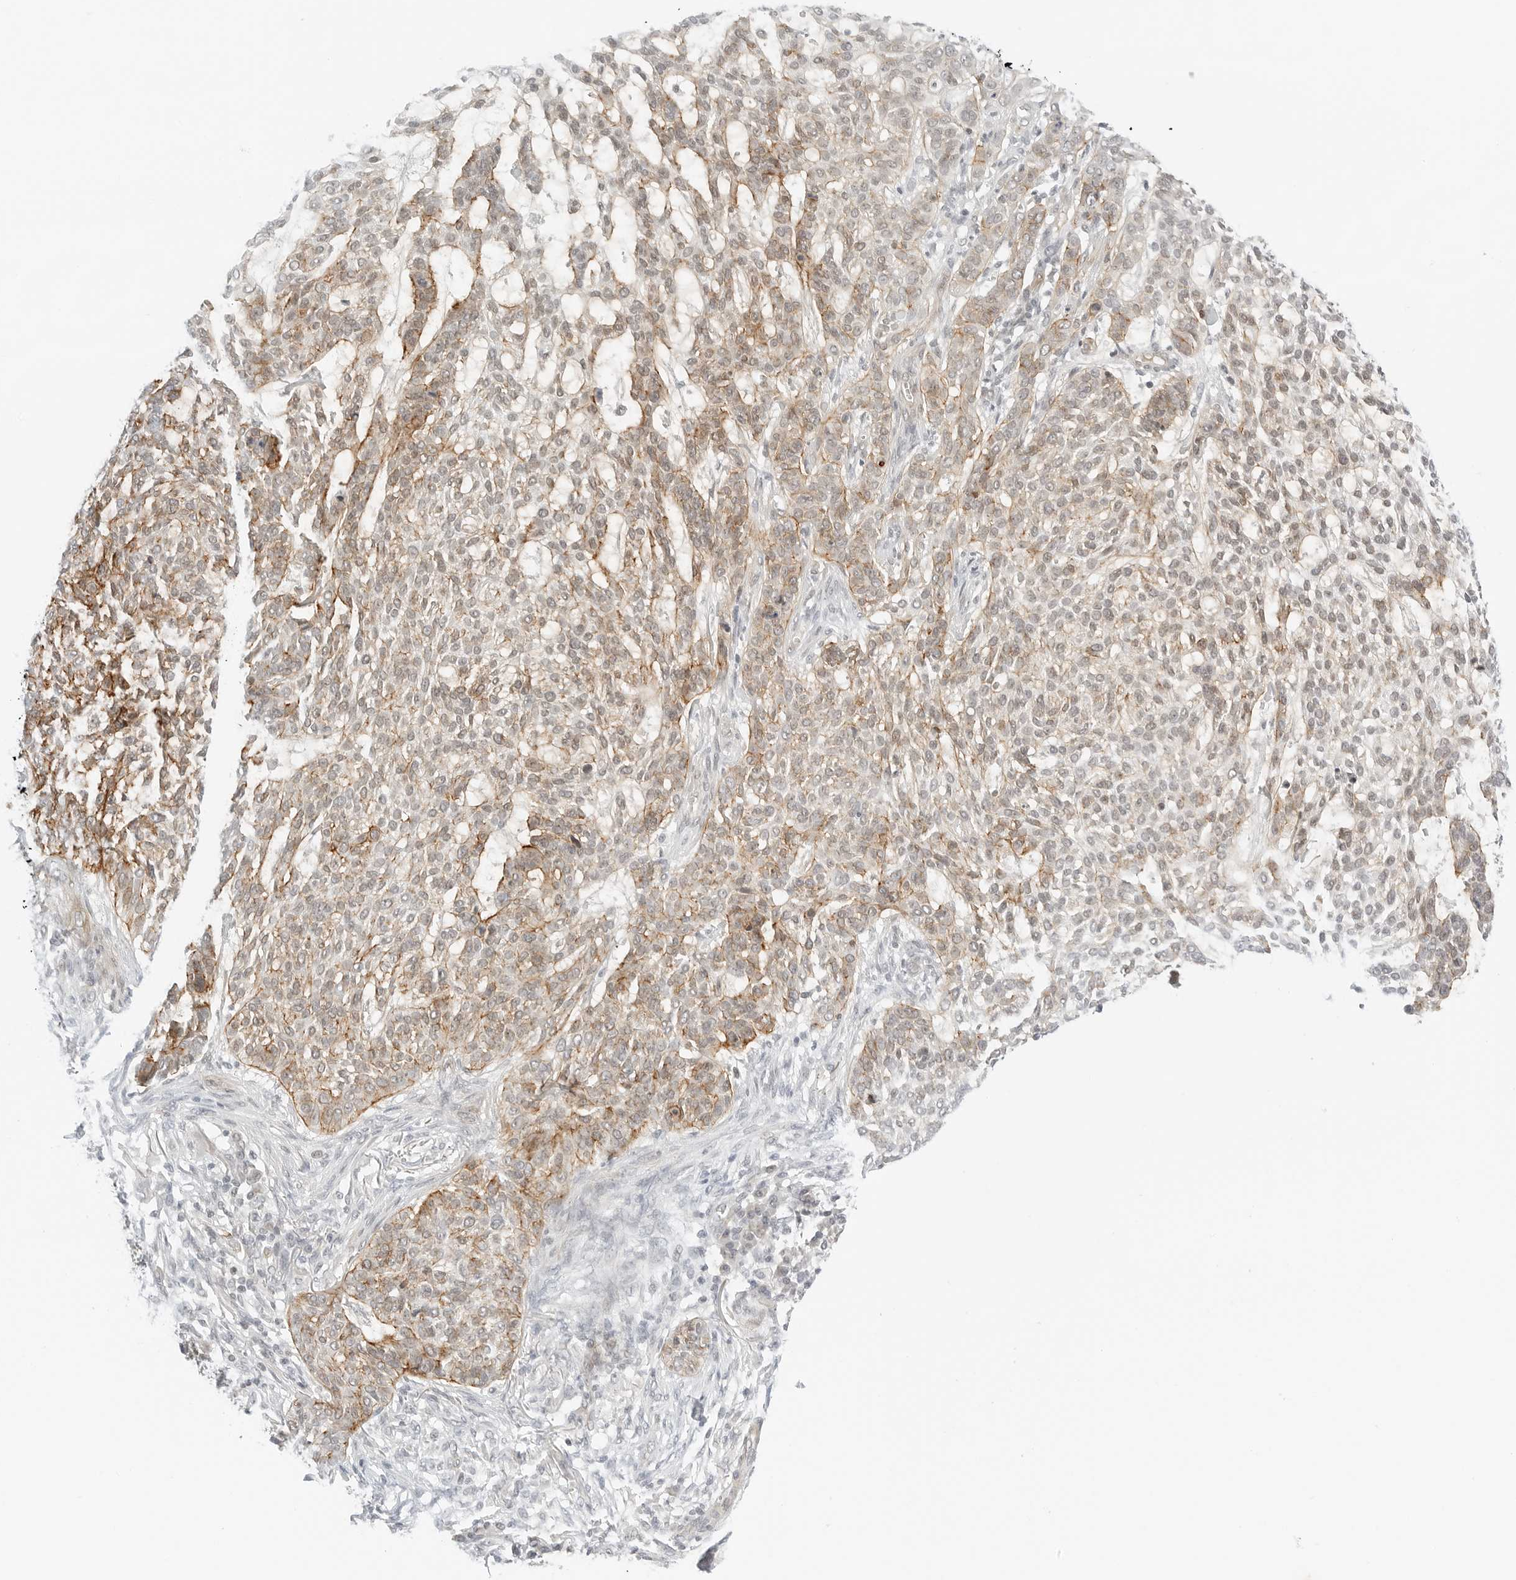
{"staining": {"intensity": "moderate", "quantity": "25%-75%", "location": "cytoplasmic/membranous"}, "tissue": "skin cancer", "cell_type": "Tumor cells", "image_type": "cancer", "snomed": [{"axis": "morphology", "description": "Basal cell carcinoma"}, {"axis": "topography", "description": "Skin"}], "caption": "Skin cancer stained for a protein reveals moderate cytoplasmic/membranous positivity in tumor cells.", "gene": "NEO1", "patient": {"sex": "female", "age": 64}}